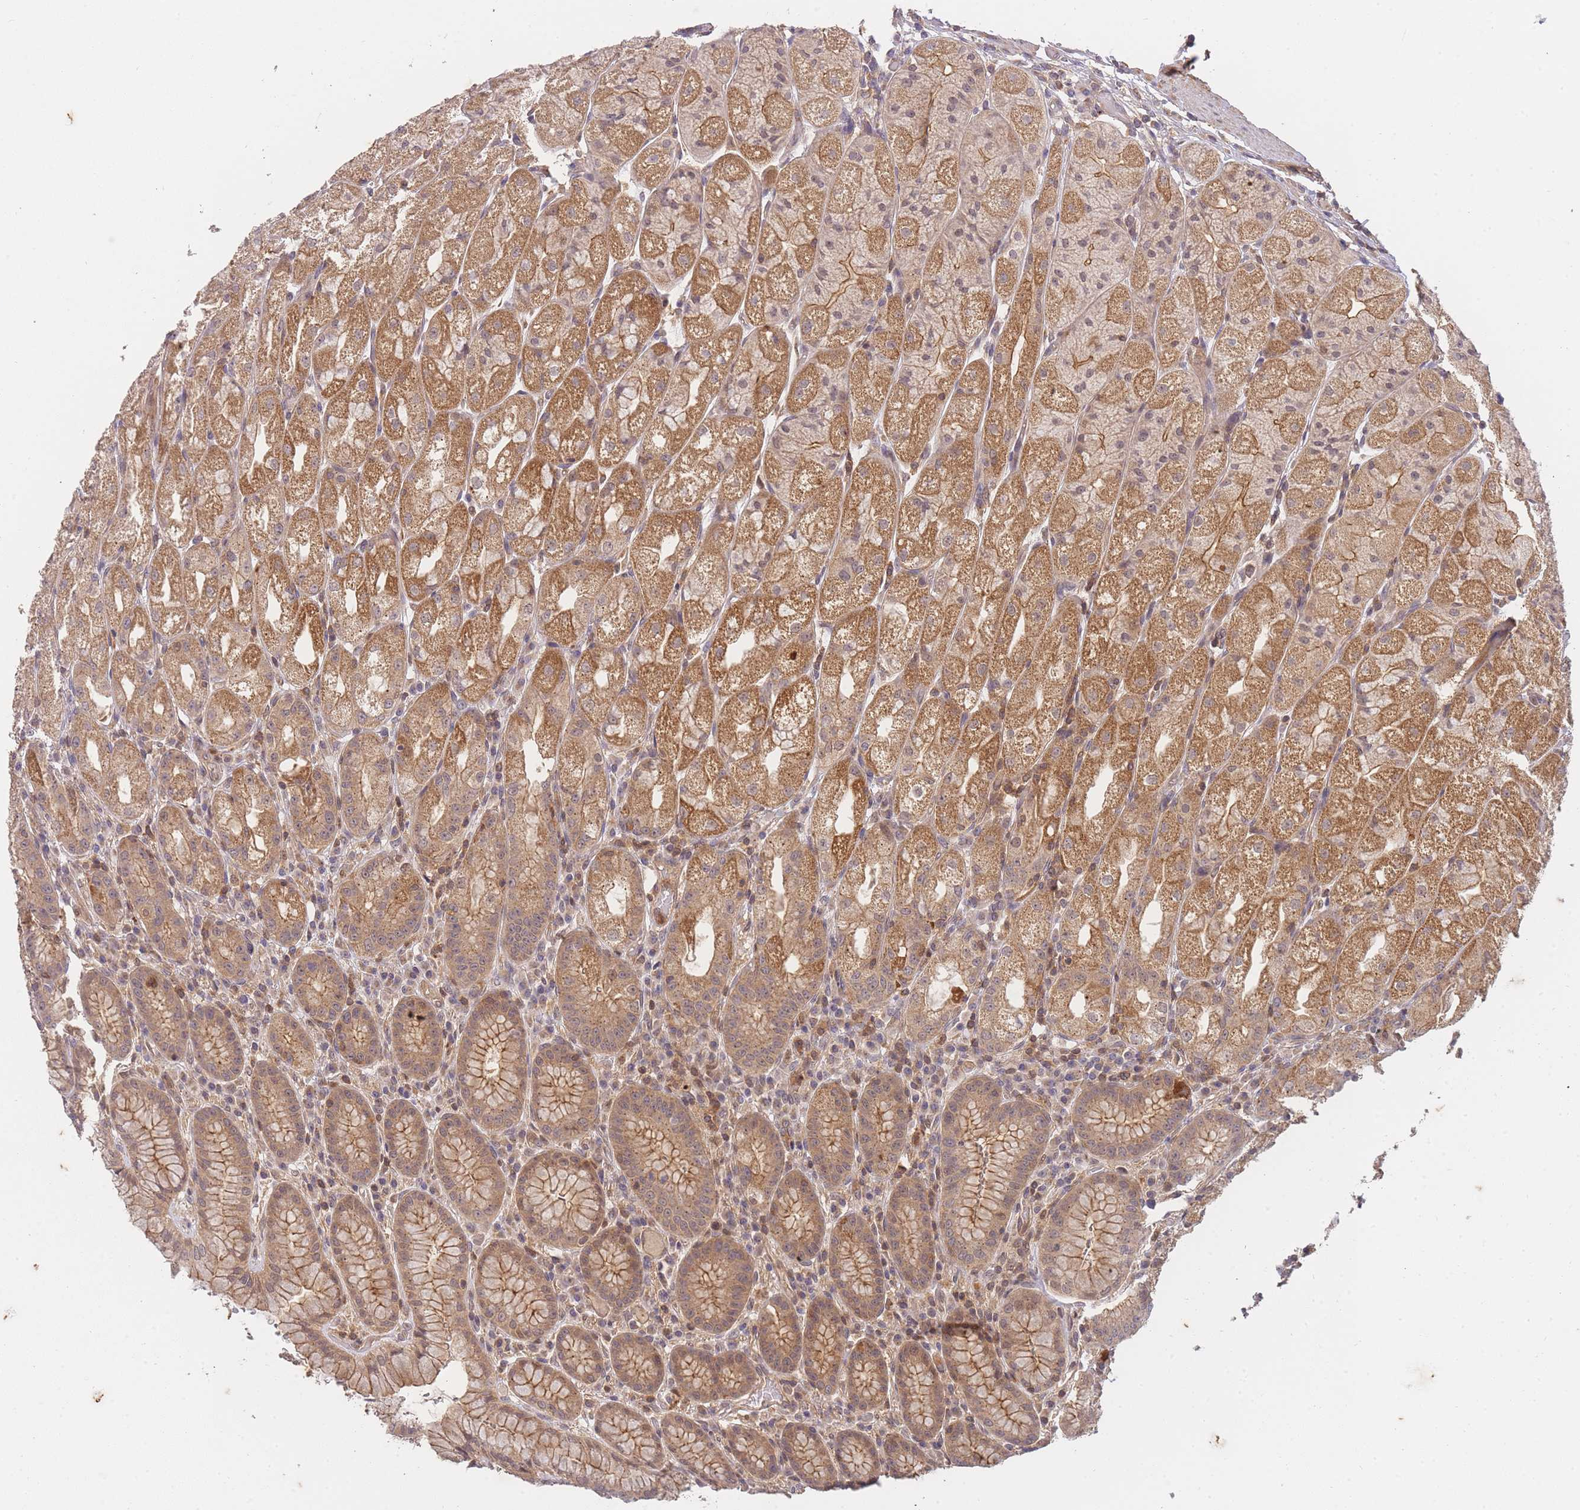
{"staining": {"intensity": "strong", "quantity": "25%-75%", "location": "cytoplasmic/membranous"}, "tissue": "stomach", "cell_type": "Glandular cells", "image_type": "normal", "snomed": [{"axis": "morphology", "description": "Normal tissue, NOS"}, {"axis": "topography", "description": "Stomach, upper"}], "caption": "Immunohistochemical staining of benign human stomach demonstrates high levels of strong cytoplasmic/membranous staining in about 25%-75% of glandular cells. Immunohistochemistry stains the protein in brown and the nuclei are stained blue.", "gene": "ST8SIA4", "patient": {"sex": "male", "age": 52}}